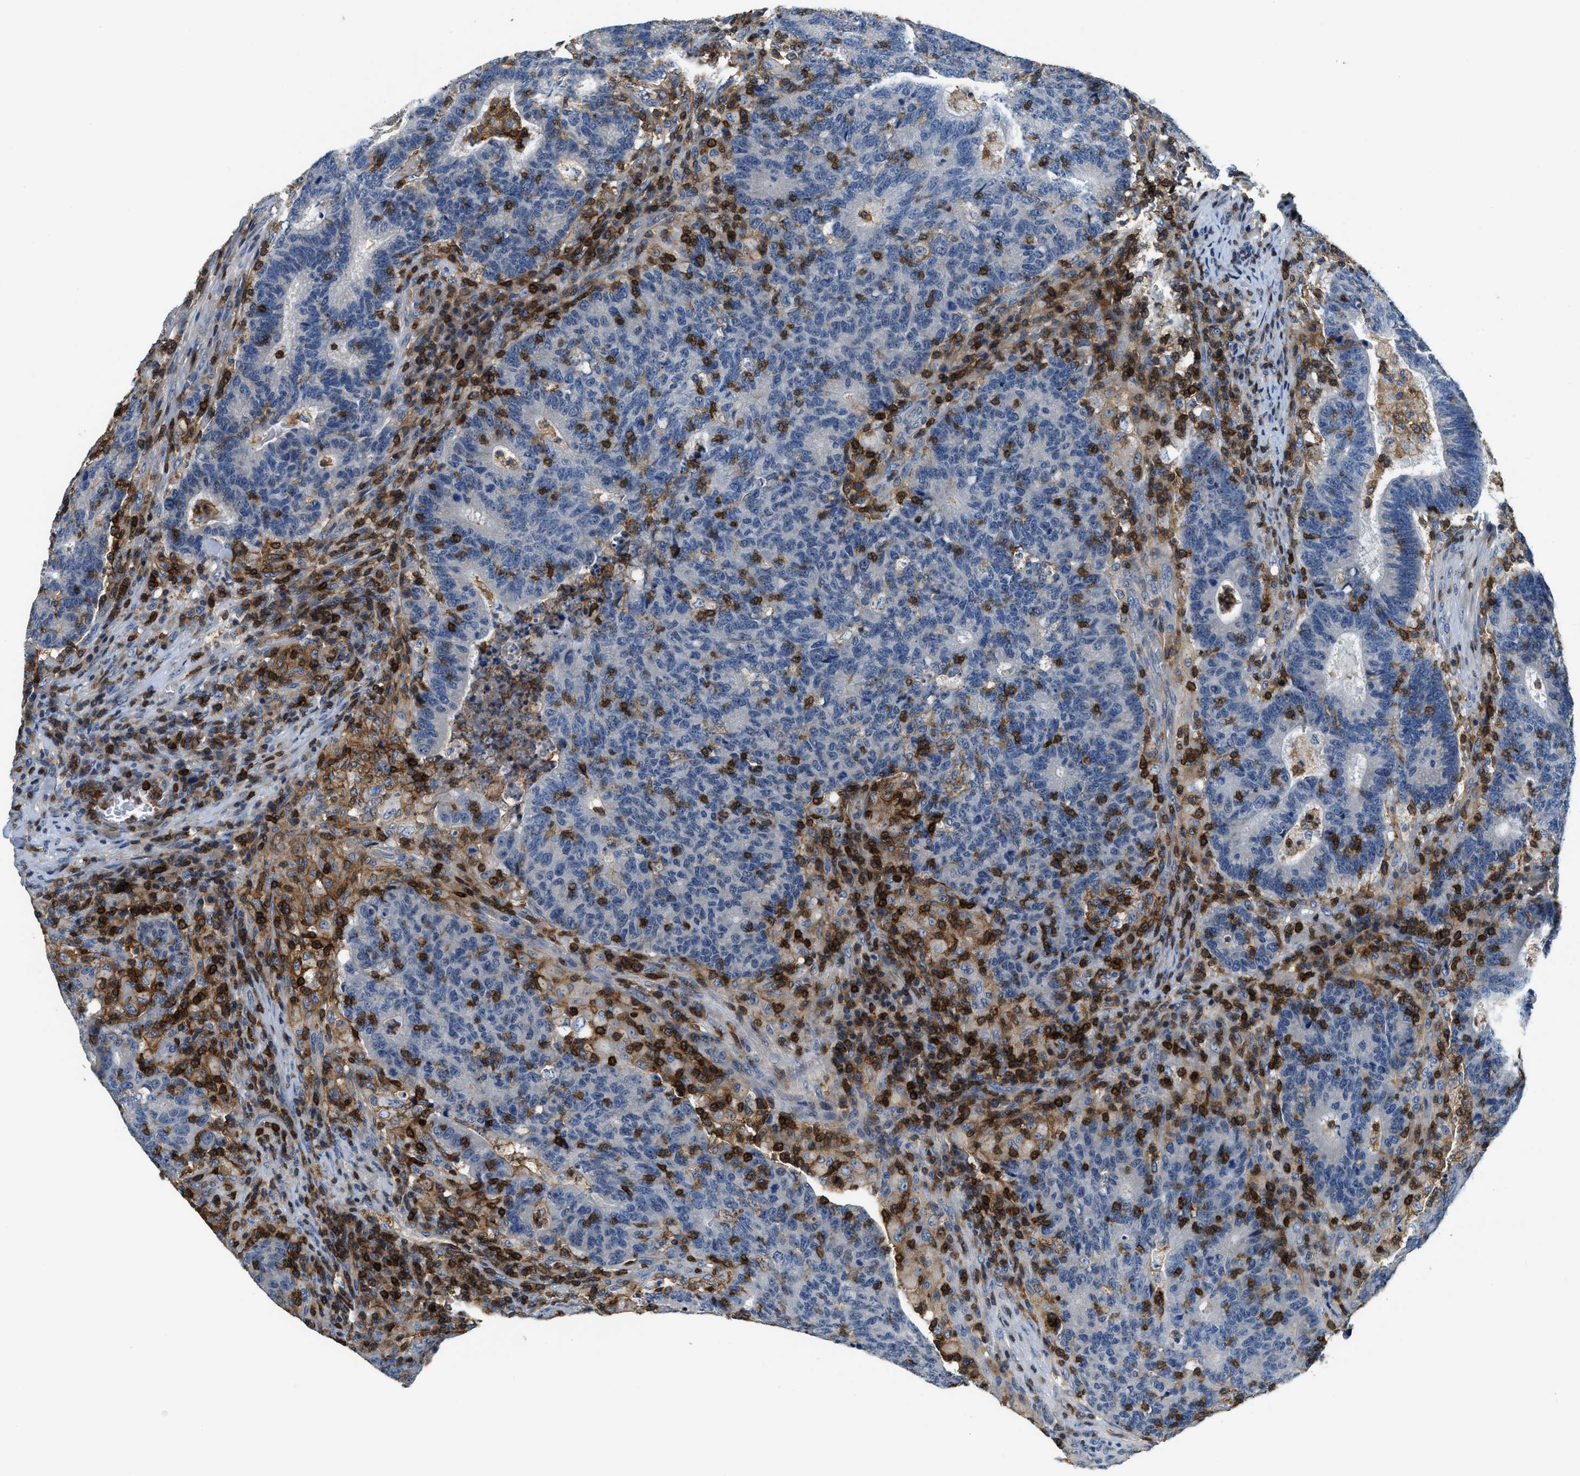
{"staining": {"intensity": "negative", "quantity": "none", "location": "none"}, "tissue": "colorectal cancer", "cell_type": "Tumor cells", "image_type": "cancer", "snomed": [{"axis": "morphology", "description": "Adenocarcinoma, NOS"}, {"axis": "topography", "description": "Colon"}], "caption": "This is a image of immunohistochemistry staining of colorectal cancer (adenocarcinoma), which shows no expression in tumor cells.", "gene": "MYO1G", "patient": {"sex": "female", "age": 75}}